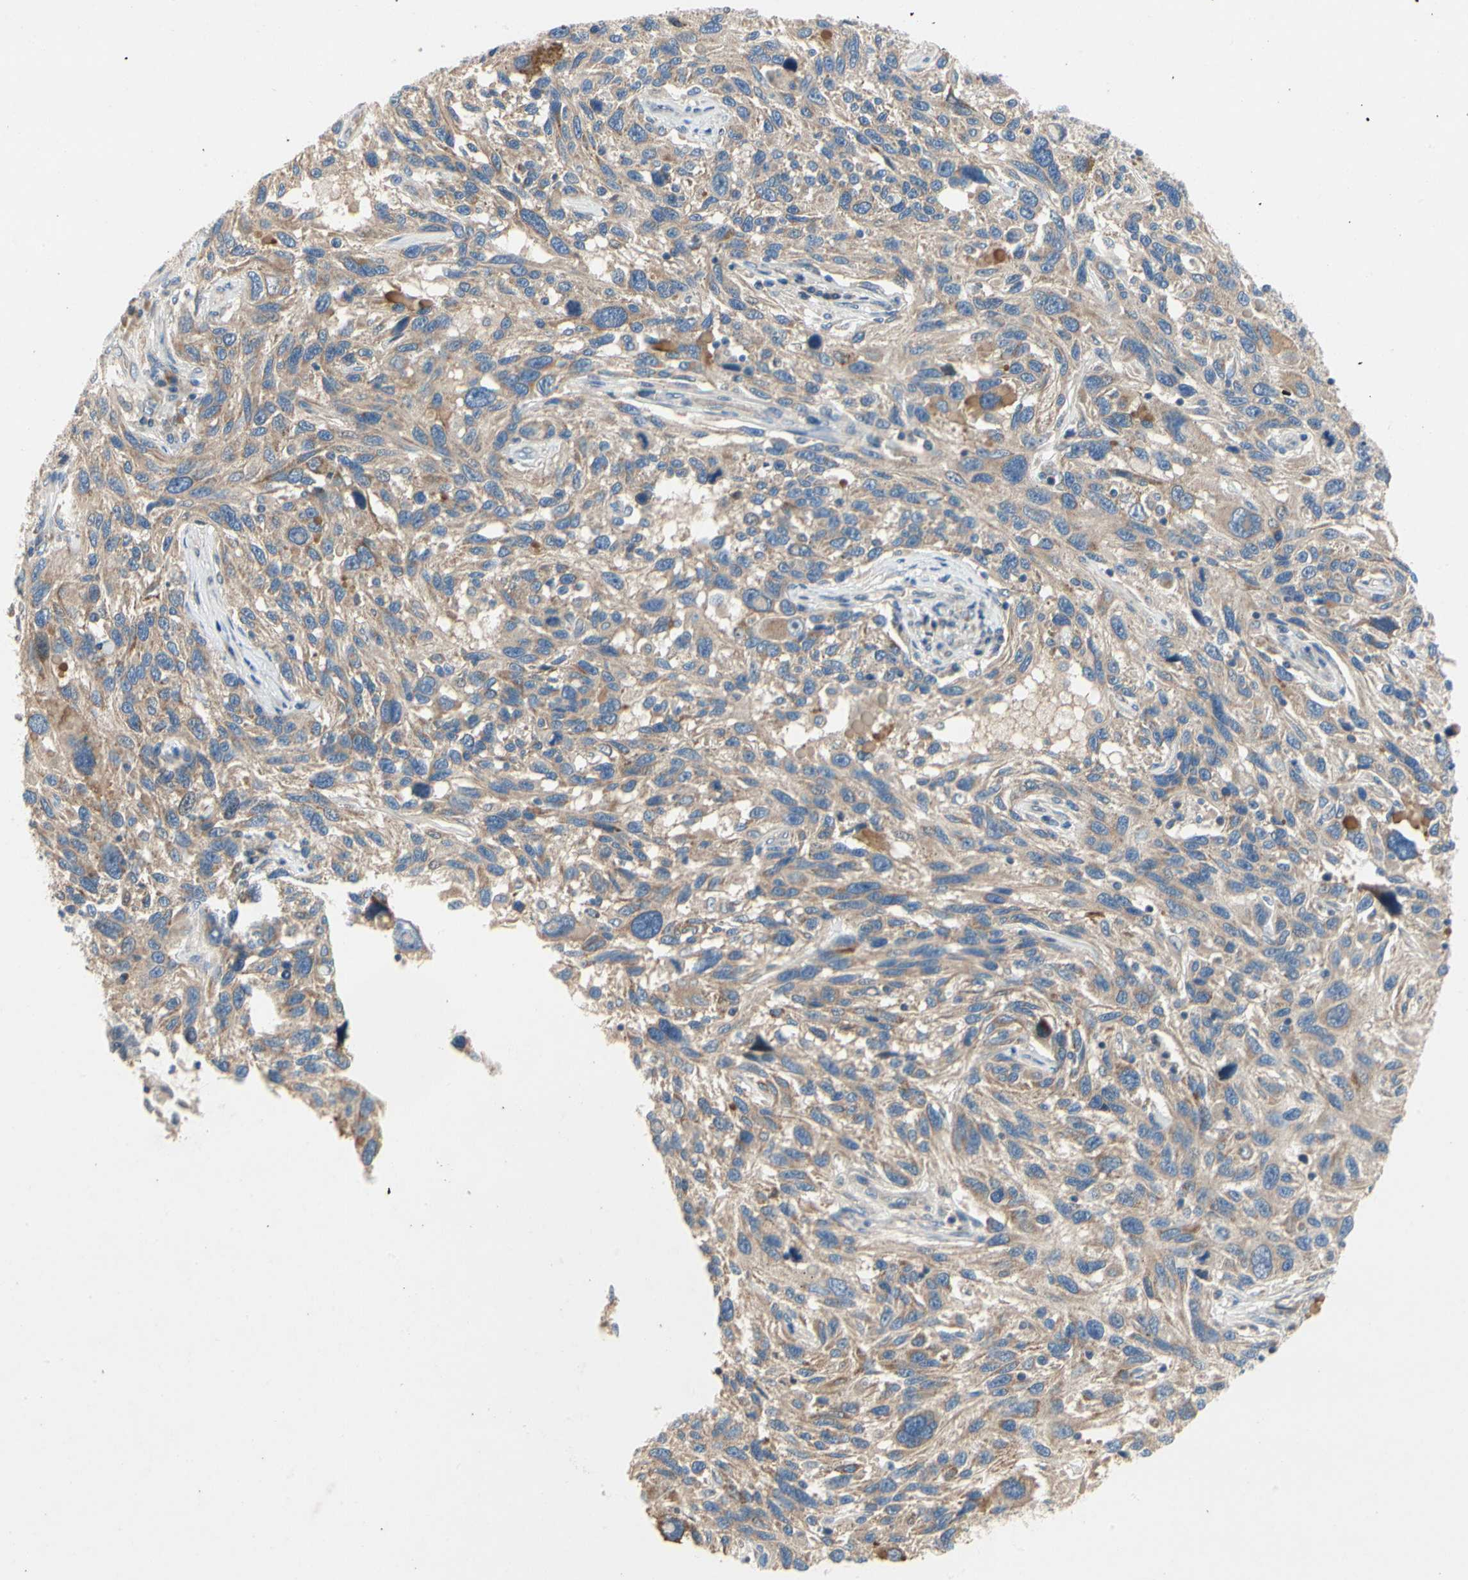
{"staining": {"intensity": "weak", "quantity": ">75%", "location": "cytoplasmic/membranous"}, "tissue": "melanoma", "cell_type": "Tumor cells", "image_type": "cancer", "snomed": [{"axis": "morphology", "description": "Malignant melanoma, NOS"}, {"axis": "topography", "description": "Skin"}], "caption": "Tumor cells demonstrate weak cytoplasmic/membranous positivity in about >75% of cells in melanoma. The protein is shown in brown color, while the nuclei are stained blue.", "gene": "KLHDC8B", "patient": {"sex": "male", "age": 53}}